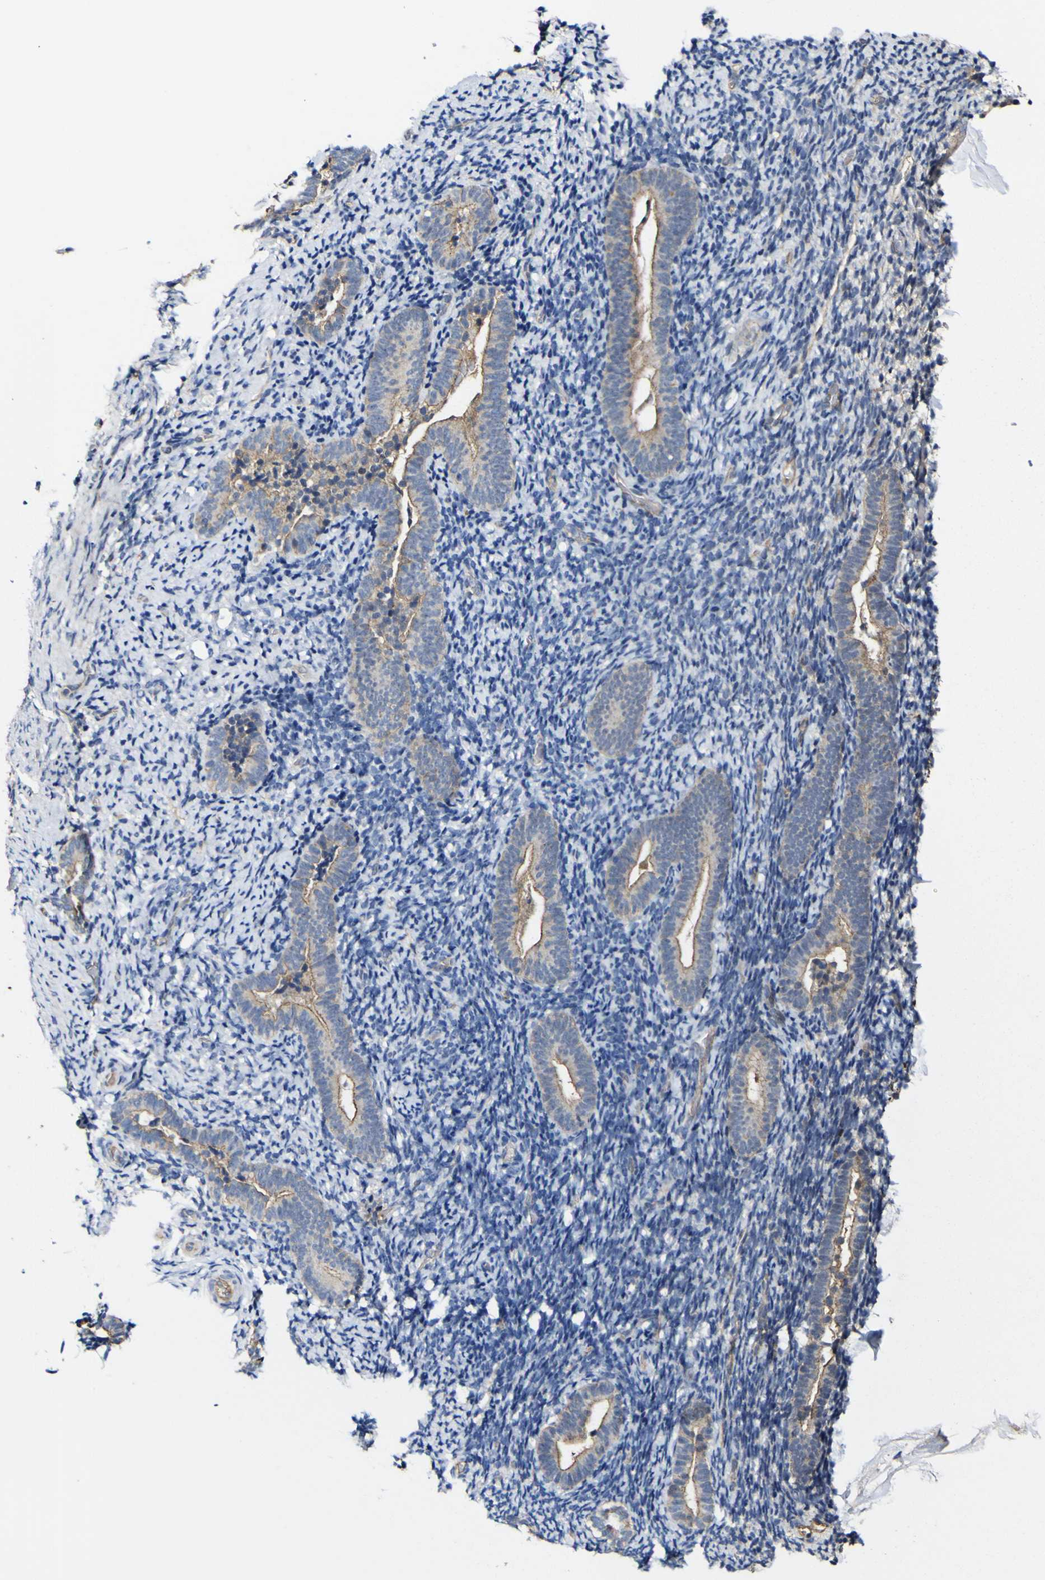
{"staining": {"intensity": "negative", "quantity": "none", "location": "none"}, "tissue": "endometrium", "cell_type": "Cells in endometrial stroma", "image_type": "normal", "snomed": [{"axis": "morphology", "description": "Normal tissue, NOS"}, {"axis": "topography", "description": "Endometrium"}], "caption": "The IHC micrograph has no significant positivity in cells in endometrial stroma of endometrium.", "gene": "CCL2", "patient": {"sex": "female", "age": 51}}